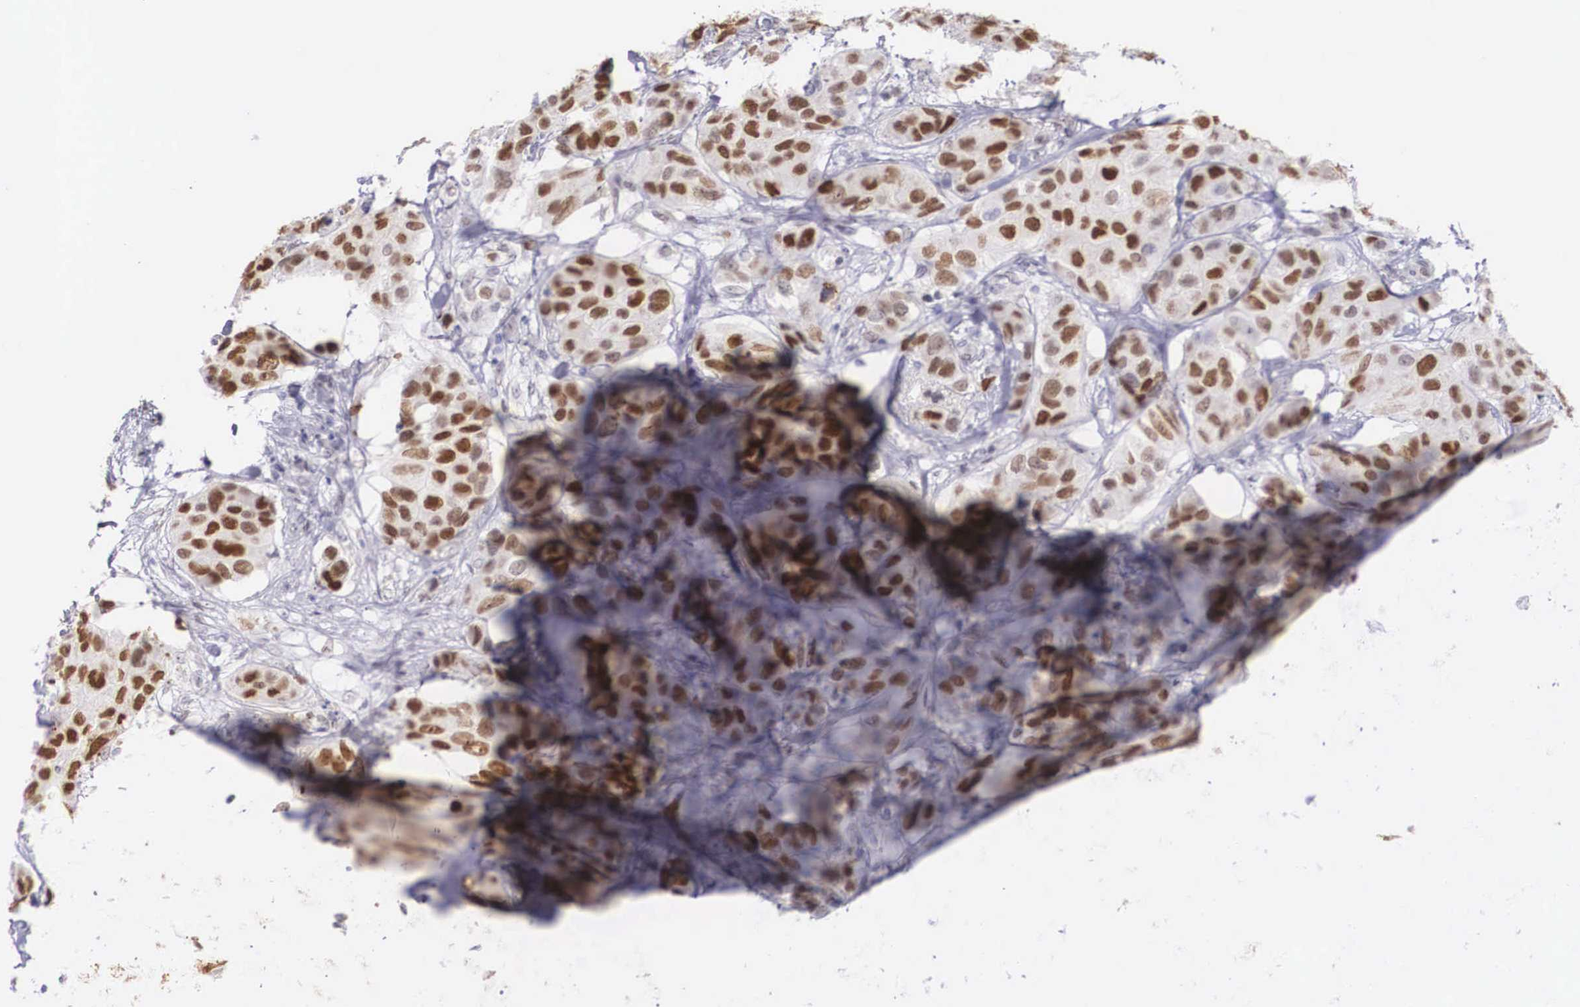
{"staining": {"intensity": "strong", "quantity": ">75%", "location": "nuclear"}, "tissue": "breast cancer", "cell_type": "Tumor cells", "image_type": "cancer", "snomed": [{"axis": "morphology", "description": "Duct carcinoma"}, {"axis": "topography", "description": "Breast"}], "caption": "Breast cancer (infiltrating ductal carcinoma) was stained to show a protein in brown. There is high levels of strong nuclear positivity in approximately >75% of tumor cells.", "gene": "HMGN5", "patient": {"sex": "female", "age": 68}}